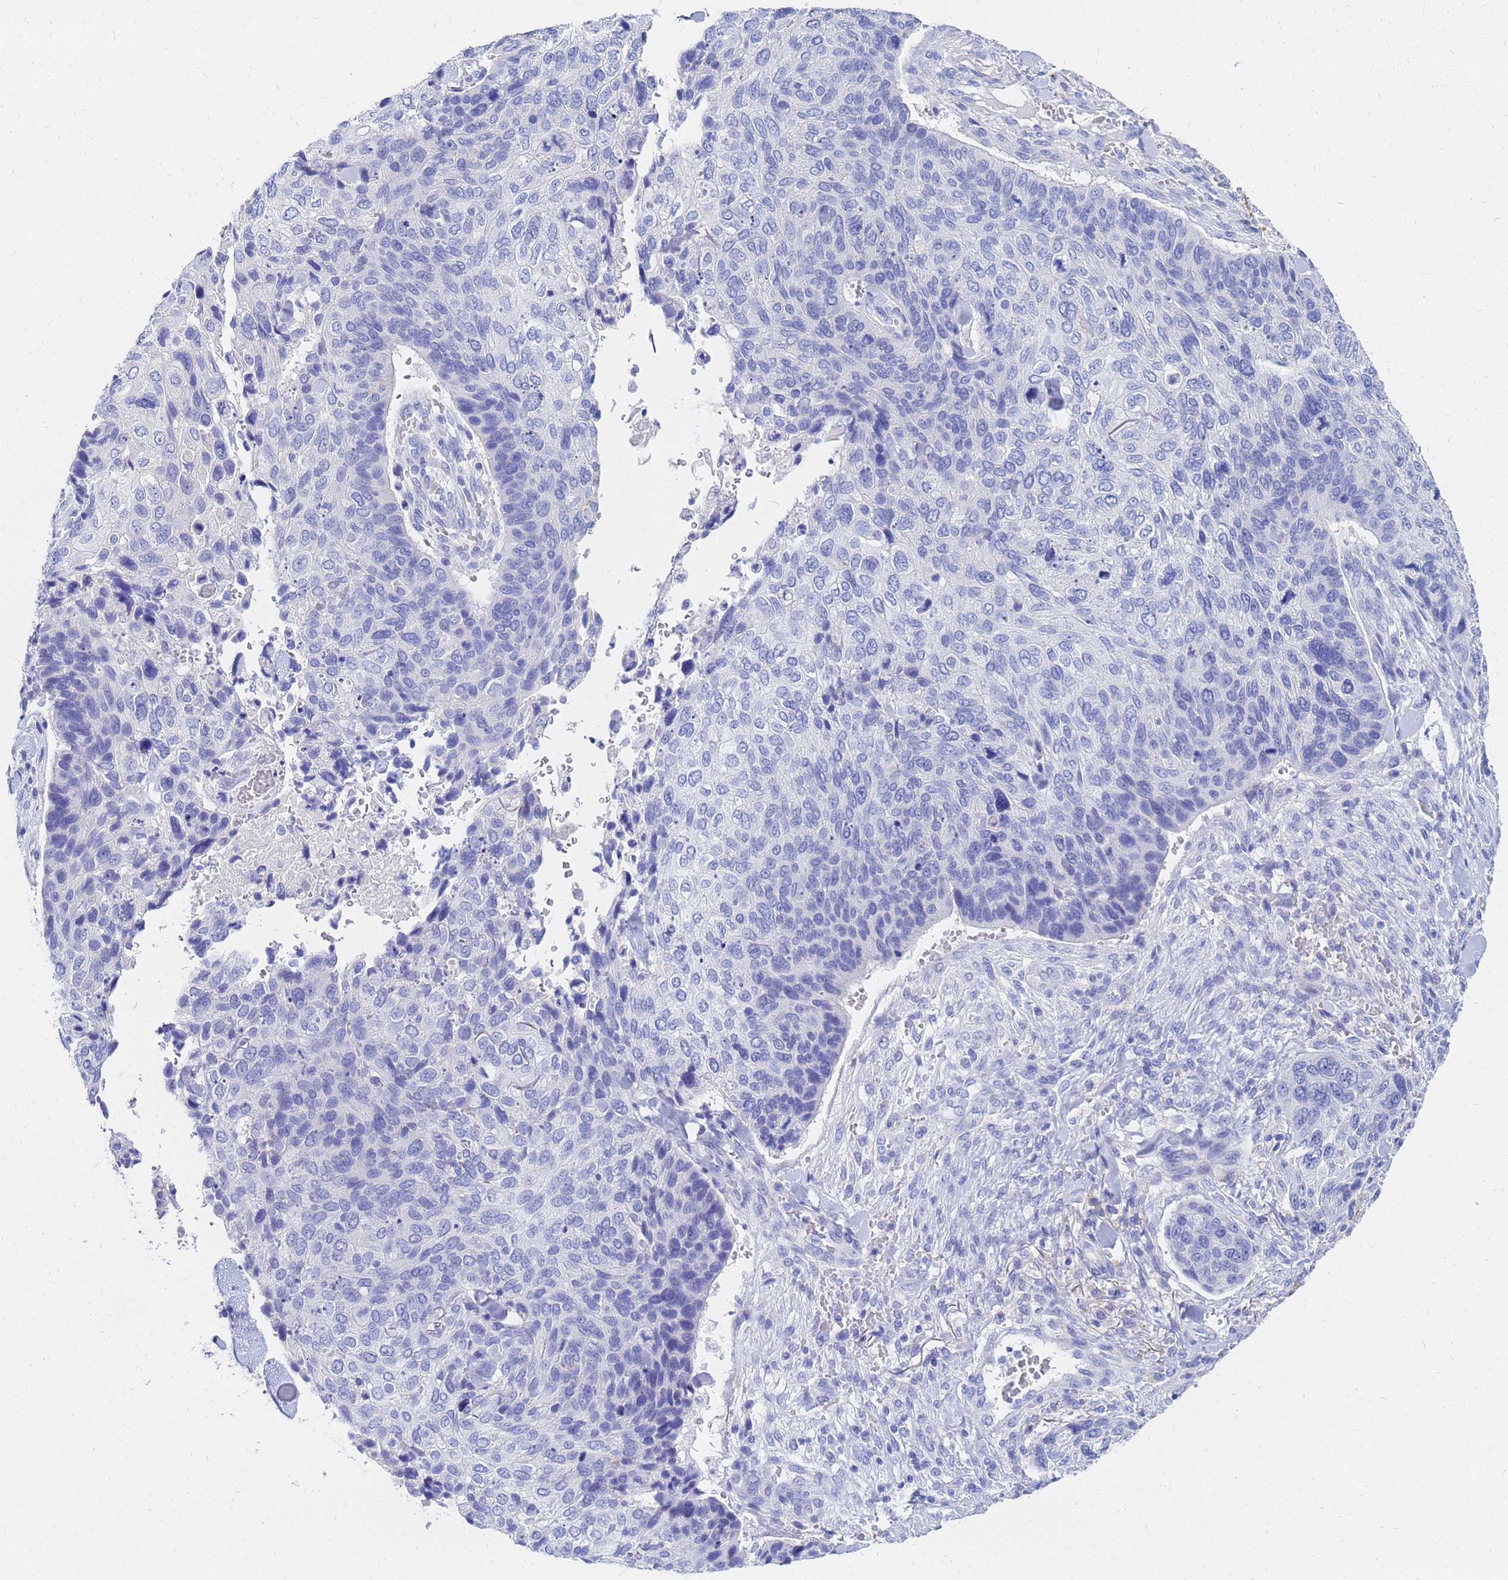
{"staining": {"intensity": "negative", "quantity": "none", "location": "none"}, "tissue": "skin cancer", "cell_type": "Tumor cells", "image_type": "cancer", "snomed": [{"axis": "morphology", "description": "Basal cell carcinoma"}, {"axis": "topography", "description": "Skin"}], "caption": "The histopathology image displays no significant staining in tumor cells of skin basal cell carcinoma. (DAB (3,3'-diaminobenzidine) immunohistochemistry (IHC) with hematoxylin counter stain).", "gene": "C2orf72", "patient": {"sex": "female", "age": 74}}